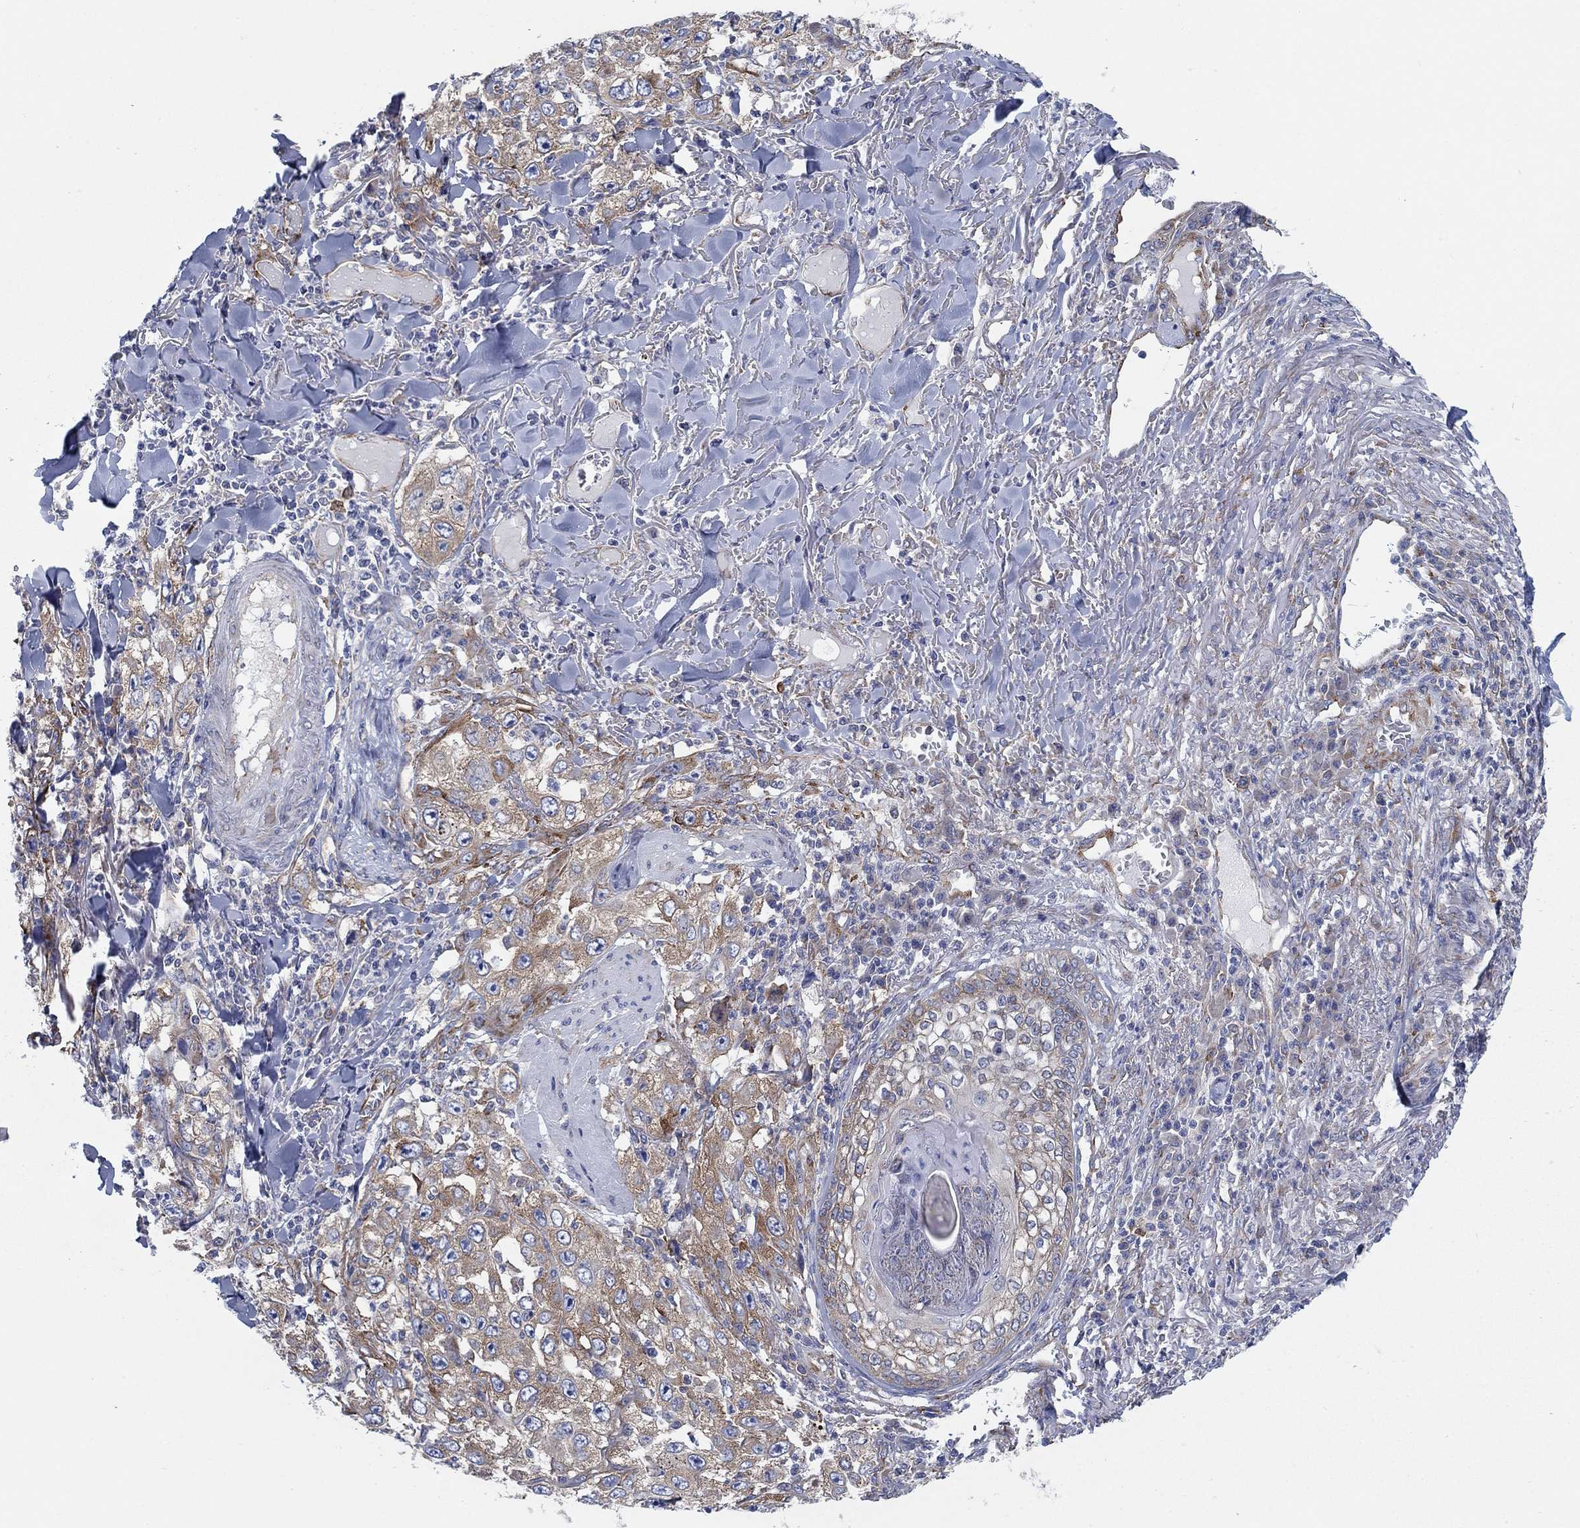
{"staining": {"intensity": "moderate", "quantity": ">75%", "location": "cytoplasmic/membranous"}, "tissue": "skin cancer", "cell_type": "Tumor cells", "image_type": "cancer", "snomed": [{"axis": "morphology", "description": "Squamous cell carcinoma, NOS"}, {"axis": "topography", "description": "Skin"}], "caption": "A histopathology image showing moderate cytoplasmic/membranous positivity in approximately >75% of tumor cells in skin cancer, as visualized by brown immunohistochemical staining.", "gene": "TMEM59", "patient": {"sex": "male", "age": 82}}